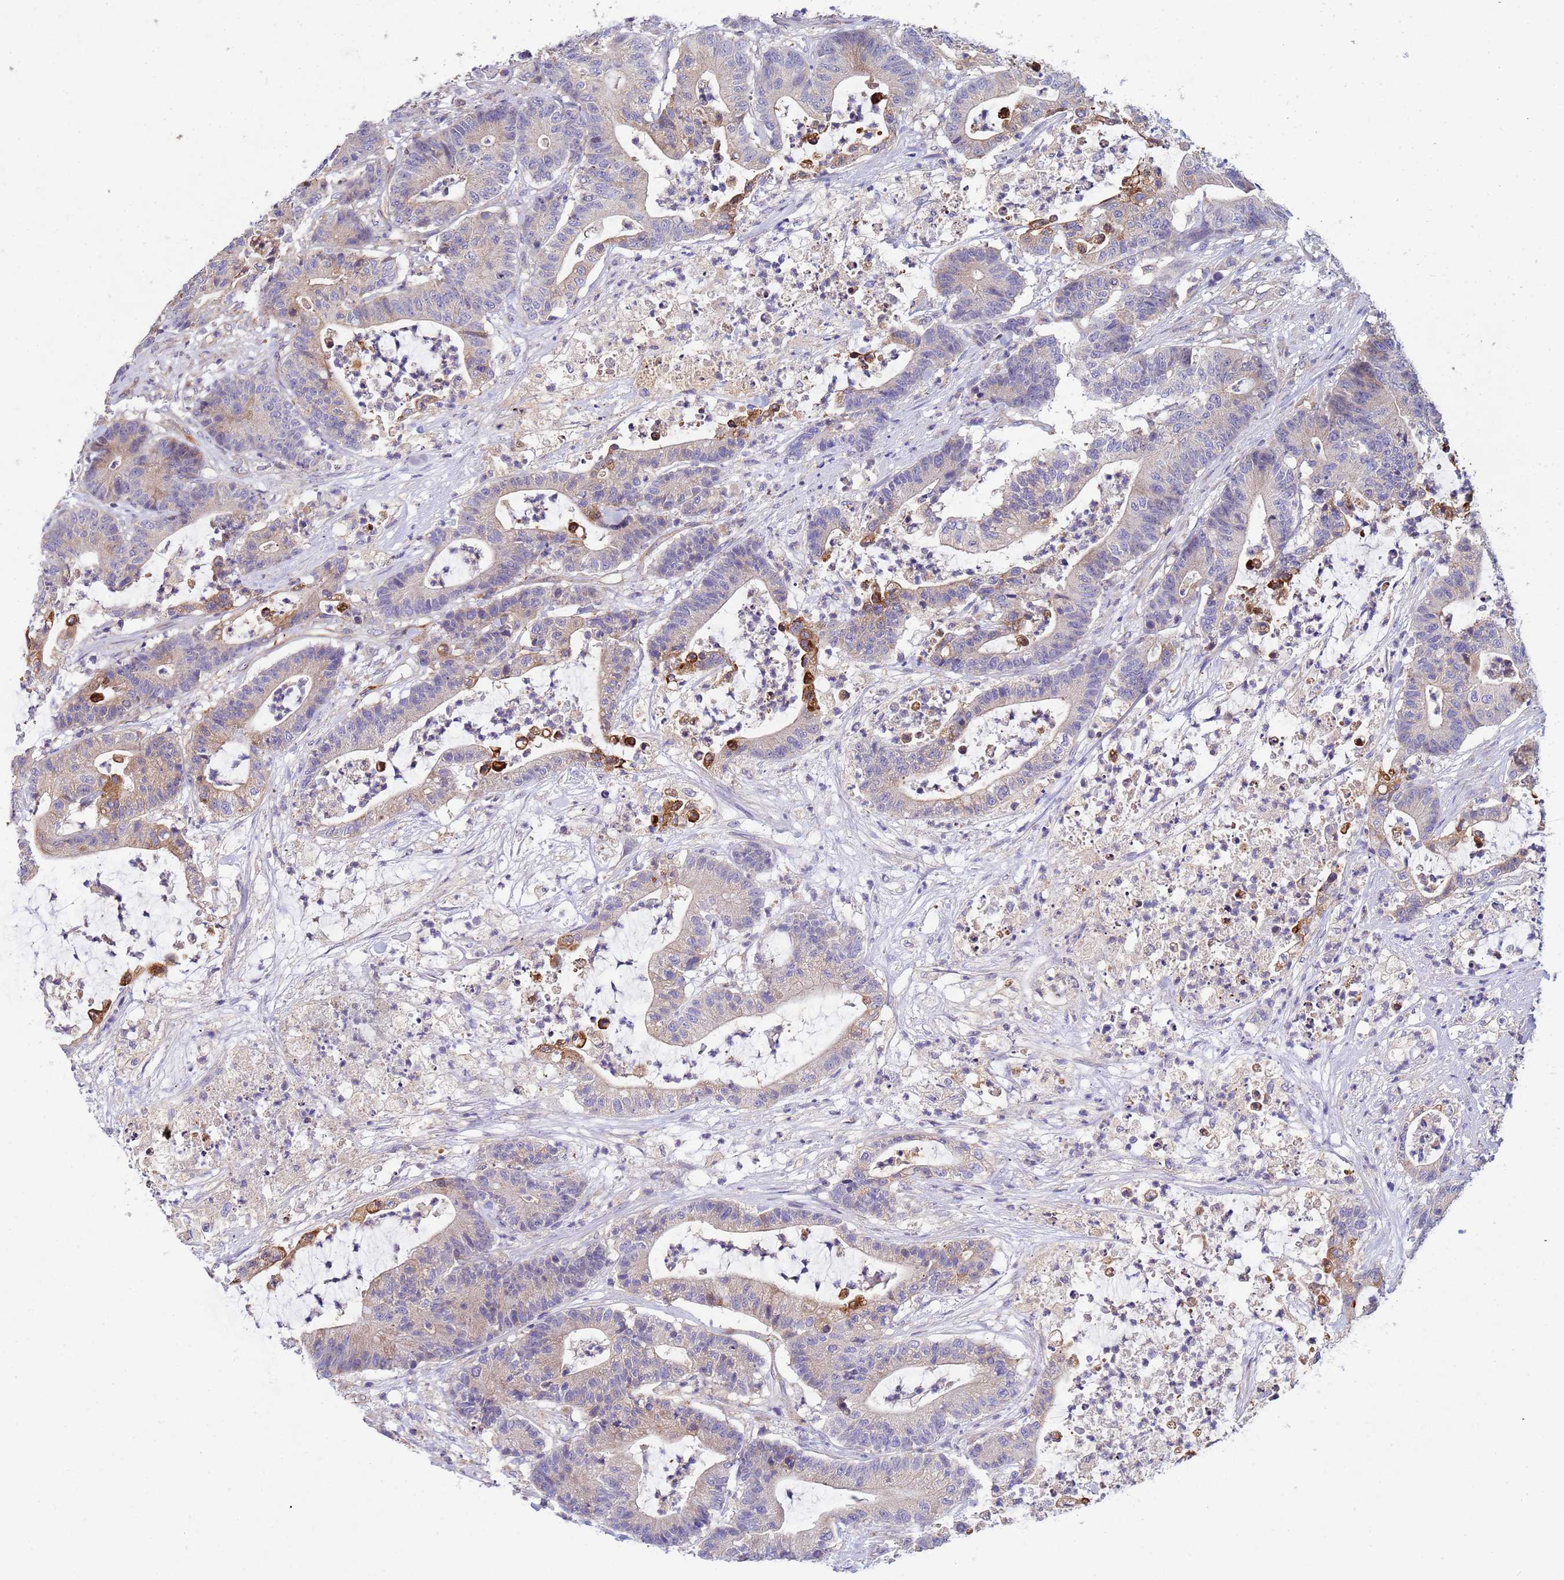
{"staining": {"intensity": "weak", "quantity": "<25%", "location": "cytoplasmic/membranous"}, "tissue": "colorectal cancer", "cell_type": "Tumor cells", "image_type": "cancer", "snomed": [{"axis": "morphology", "description": "Adenocarcinoma, NOS"}, {"axis": "topography", "description": "Colon"}], "caption": "IHC of human colorectal cancer (adenocarcinoma) exhibits no positivity in tumor cells.", "gene": "CDC34", "patient": {"sex": "female", "age": 84}}